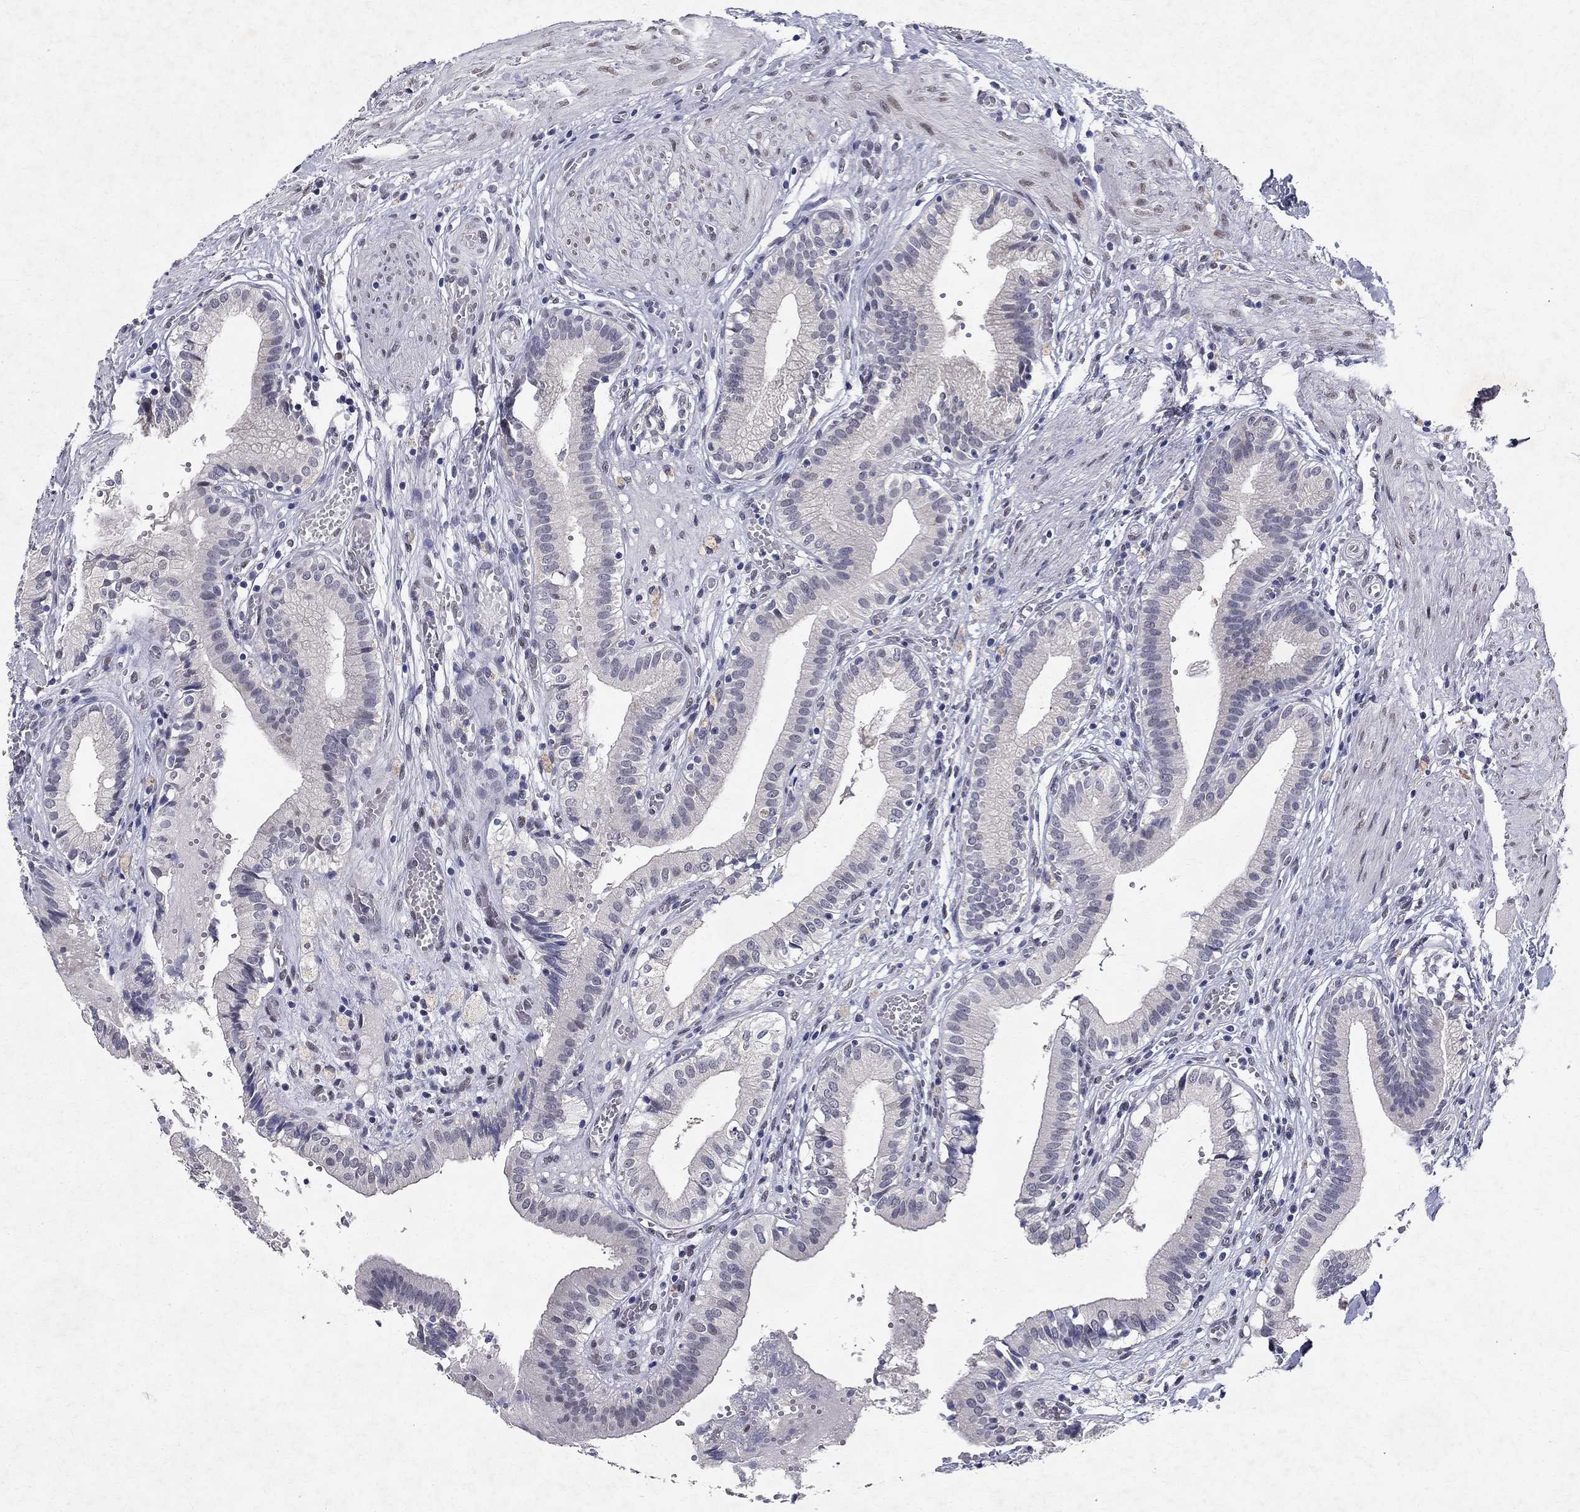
{"staining": {"intensity": "negative", "quantity": "none", "location": "none"}, "tissue": "gallbladder", "cell_type": "Glandular cells", "image_type": "normal", "snomed": [{"axis": "morphology", "description": "Normal tissue, NOS"}, {"axis": "topography", "description": "Gallbladder"}], "caption": "DAB (3,3'-diaminobenzidine) immunohistochemical staining of normal human gallbladder shows no significant staining in glandular cells.", "gene": "RBFOX1", "patient": {"sex": "female", "age": 24}}